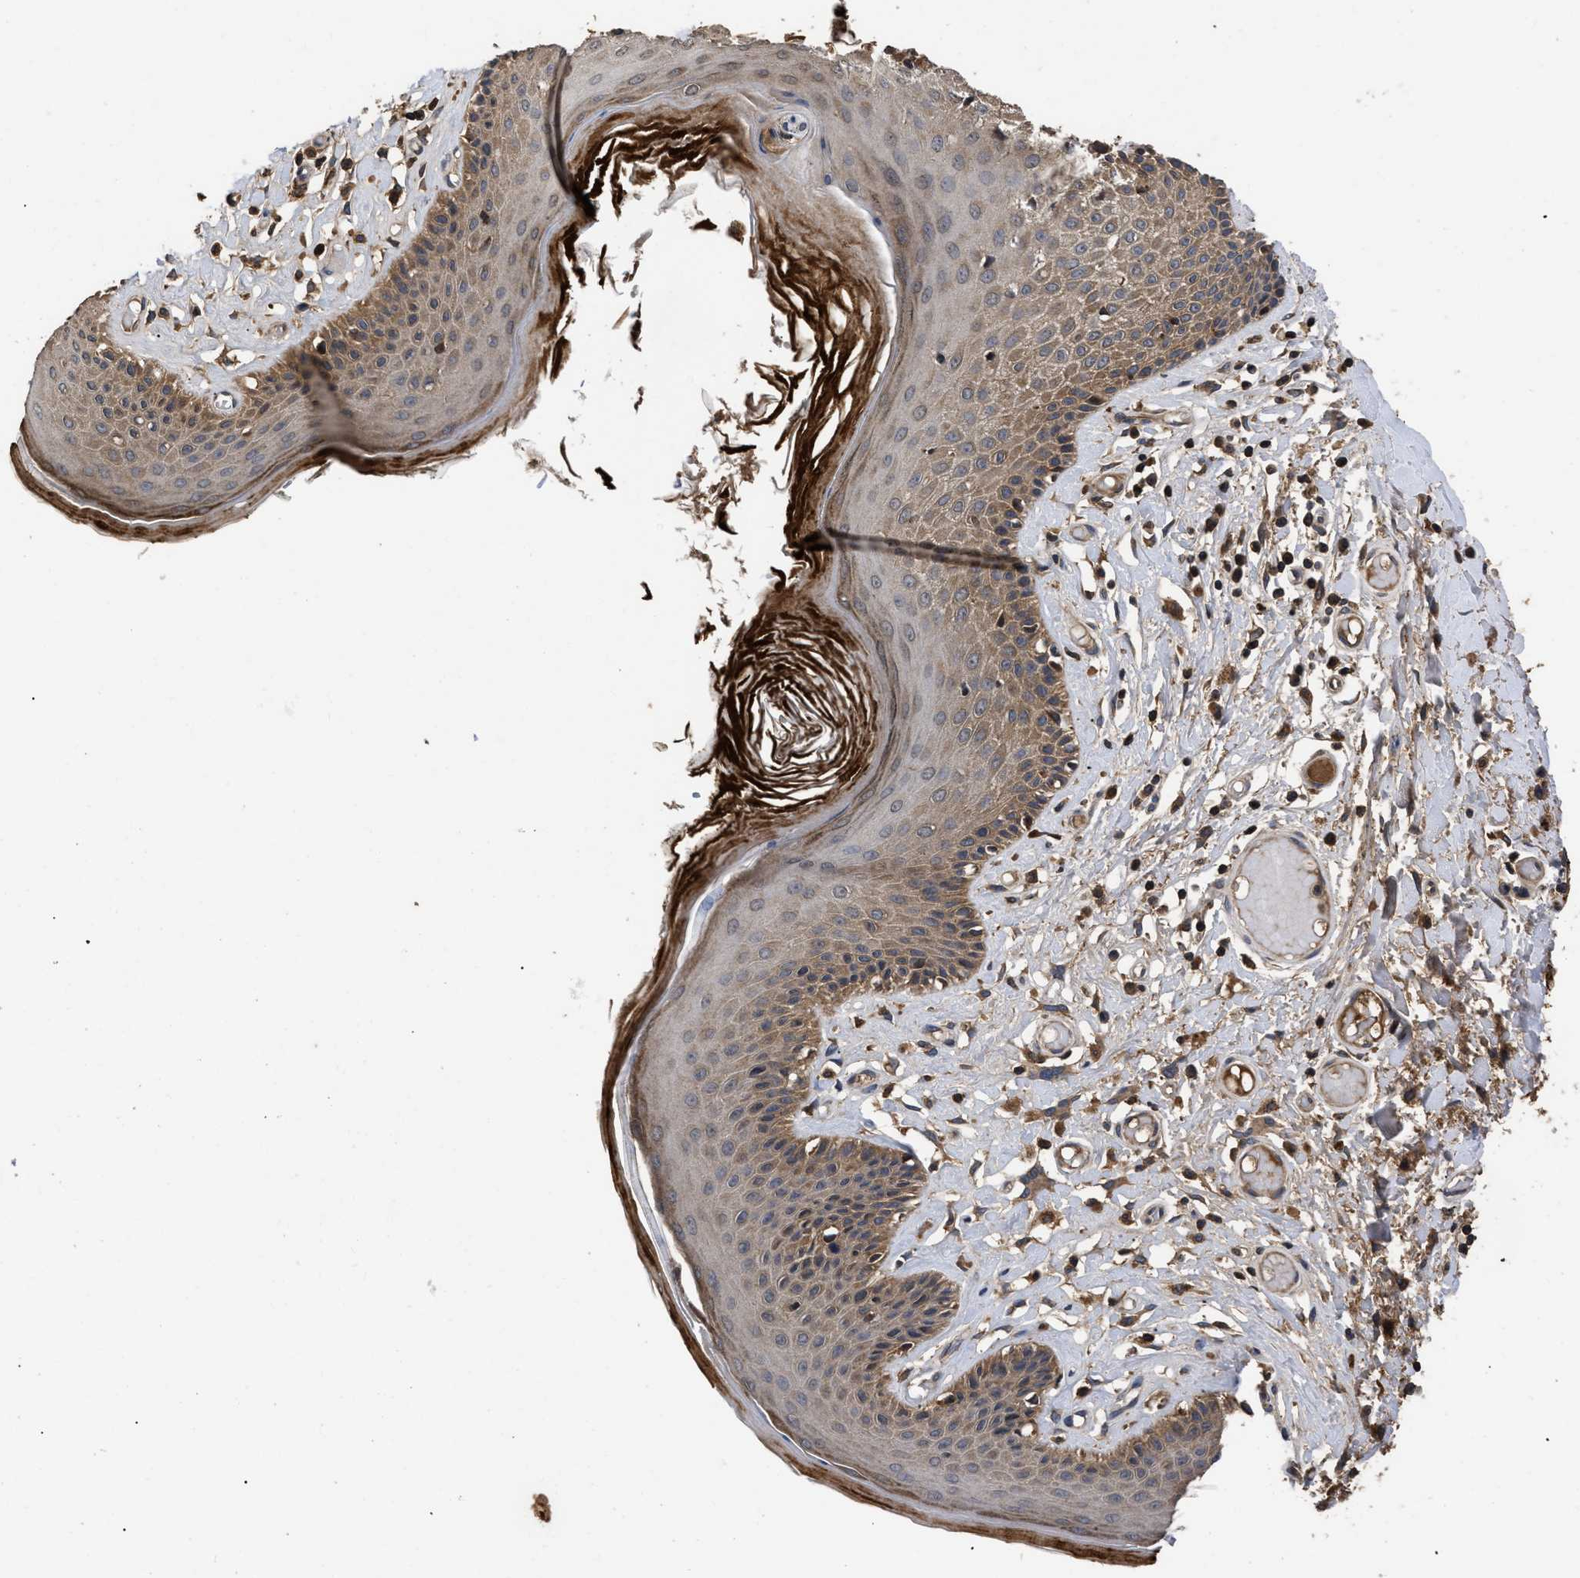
{"staining": {"intensity": "moderate", "quantity": "25%-75%", "location": "cytoplasmic/membranous"}, "tissue": "skin", "cell_type": "Epidermal cells", "image_type": "normal", "snomed": [{"axis": "morphology", "description": "Normal tissue, NOS"}, {"axis": "topography", "description": "Vulva"}], "caption": "Epidermal cells show medium levels of moderate cytoplasmic/membranous staining in about 25%-75% of cells in normal human skin. (IHC, brightfield microscopy, high magnification).", "gene": "LRRC3", "patient": {"sex": "female", "age": 73}}